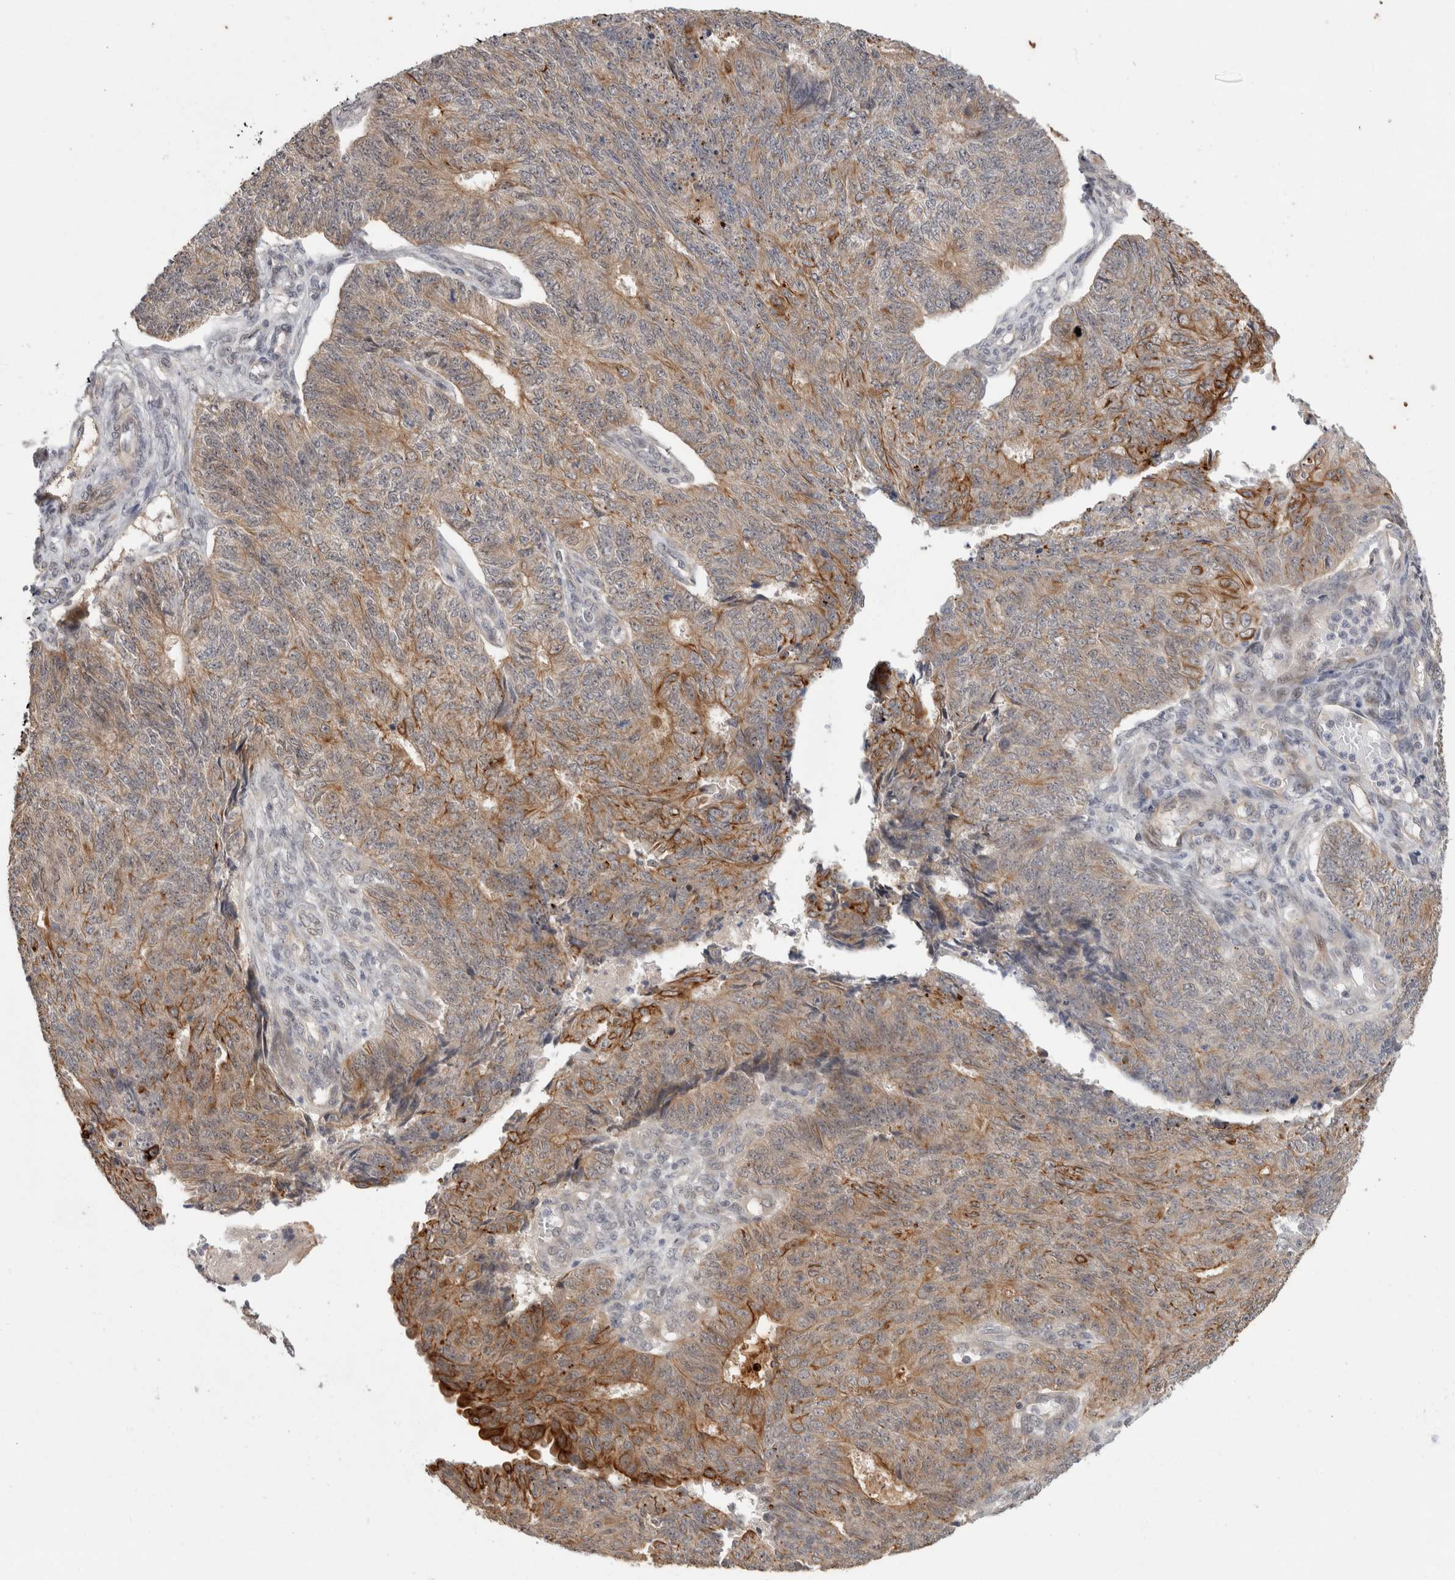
{"staining": {"intensity": "moderate", "quantity": ">75%", "location": "cytoplasmic/membranous"}, "tissue": "endometrial cancer", "cell_type": "Tumor cells", "image_type": "cancer", "snomed": [{"axis": "morphology", "description": "Adenocarcinoma, NOS"}, {"axis": "topography", "description": "Endometrium"}], "caption": "Tumor cells reveal medium levels of moderate cytoplasmic/membranous positivity in about >75% of cells in adenocarcinoma (endometrial).", "gene": "CRISPLD1", "patient": {"sex": "female", "age": 32}}